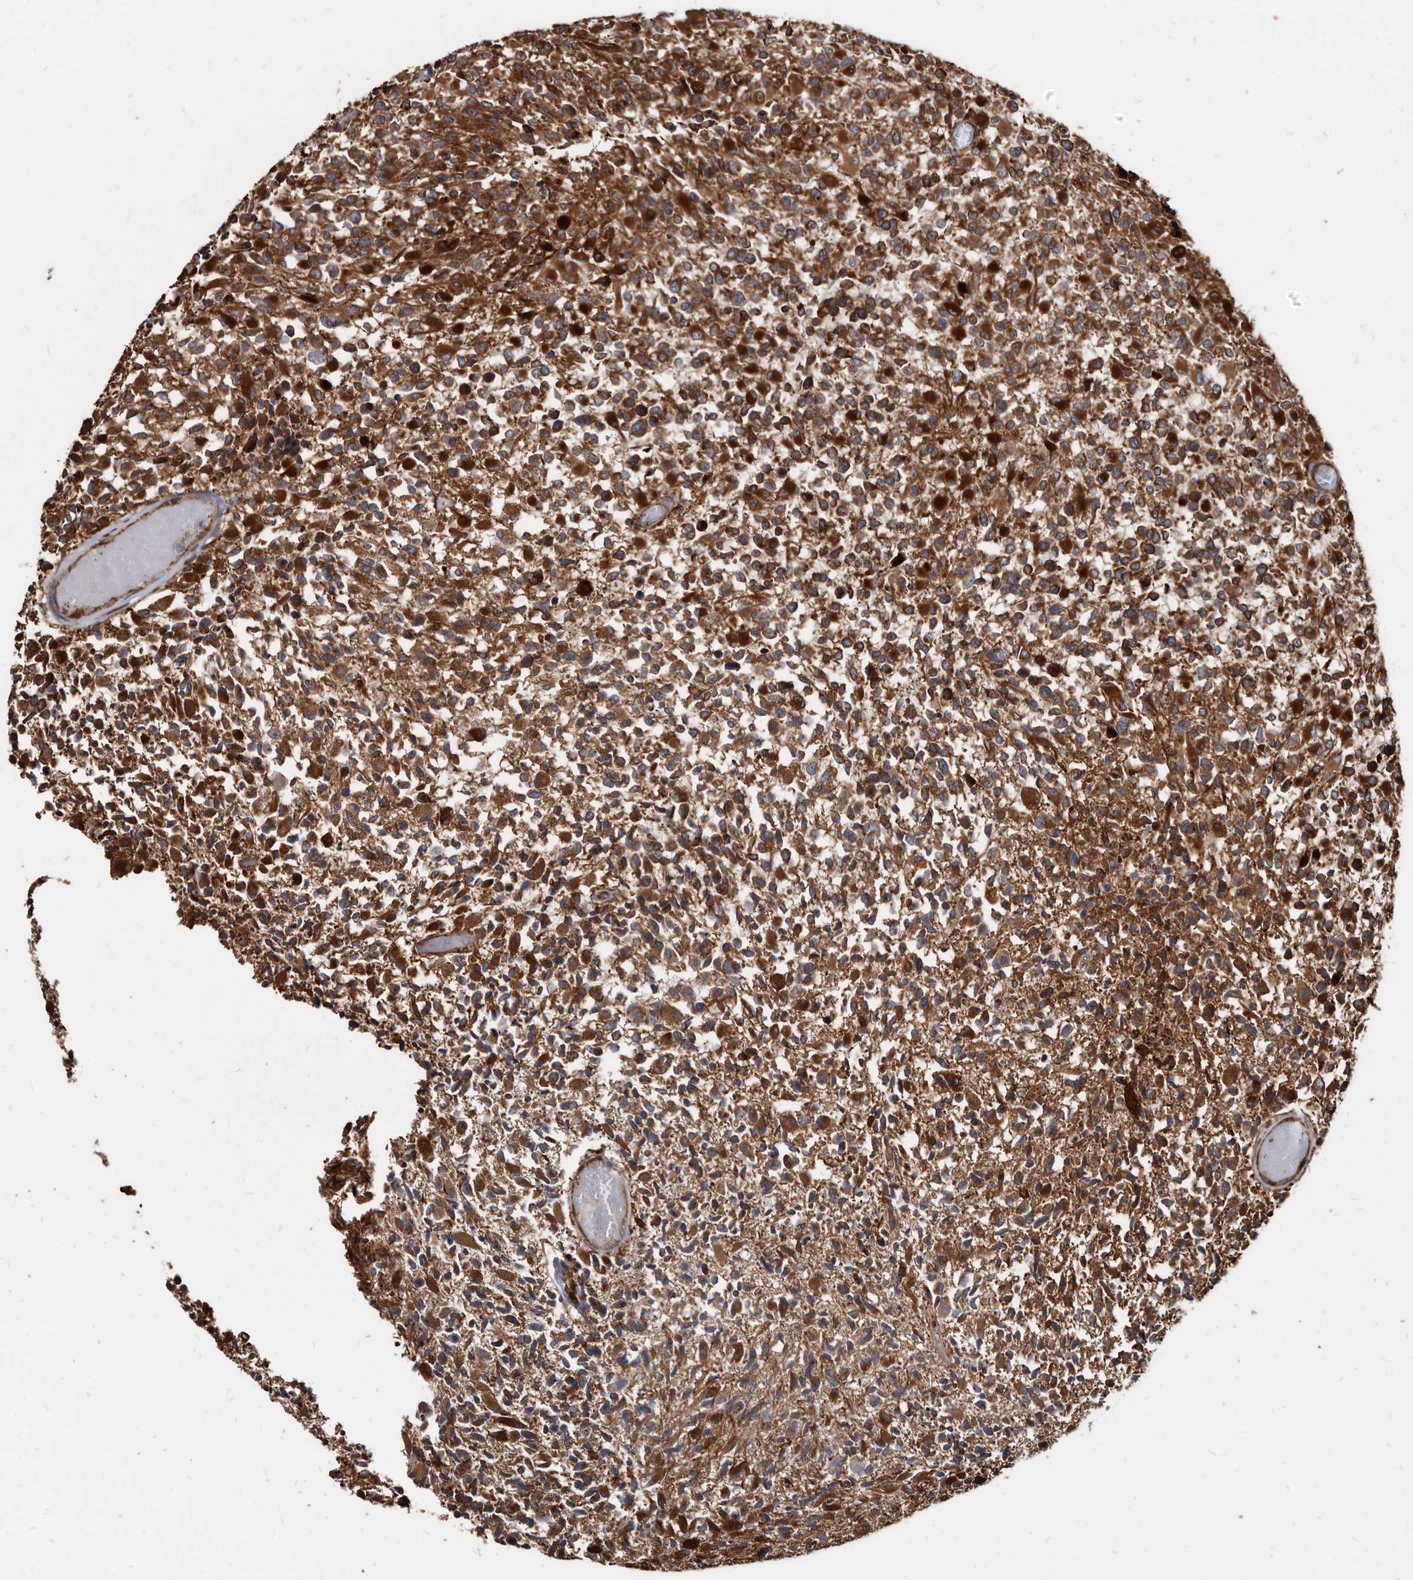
{"staining": {"intensity": "strong", "quantity": ">75%", "location": "cytoplasmic/membranous"}, "tissue": "glioma", "cell_type": "Tumor cells", "image_type": "cancer", "snomed": [{"axis": "morphology", "description": "Glioma, malignant, High grade"}, {"axis": "morphology", "description": "Glioblastoma, NOS"}, {"axis": "topography", "description": "Brain"}], "caption": "IHC of glioblastoma exhibits high levels of strong cytoplasmic/membranous positivity in approximately >75% of tumor cells.", "gene": "KCTD20", "patient": {"sex": "male", "age": 60}}